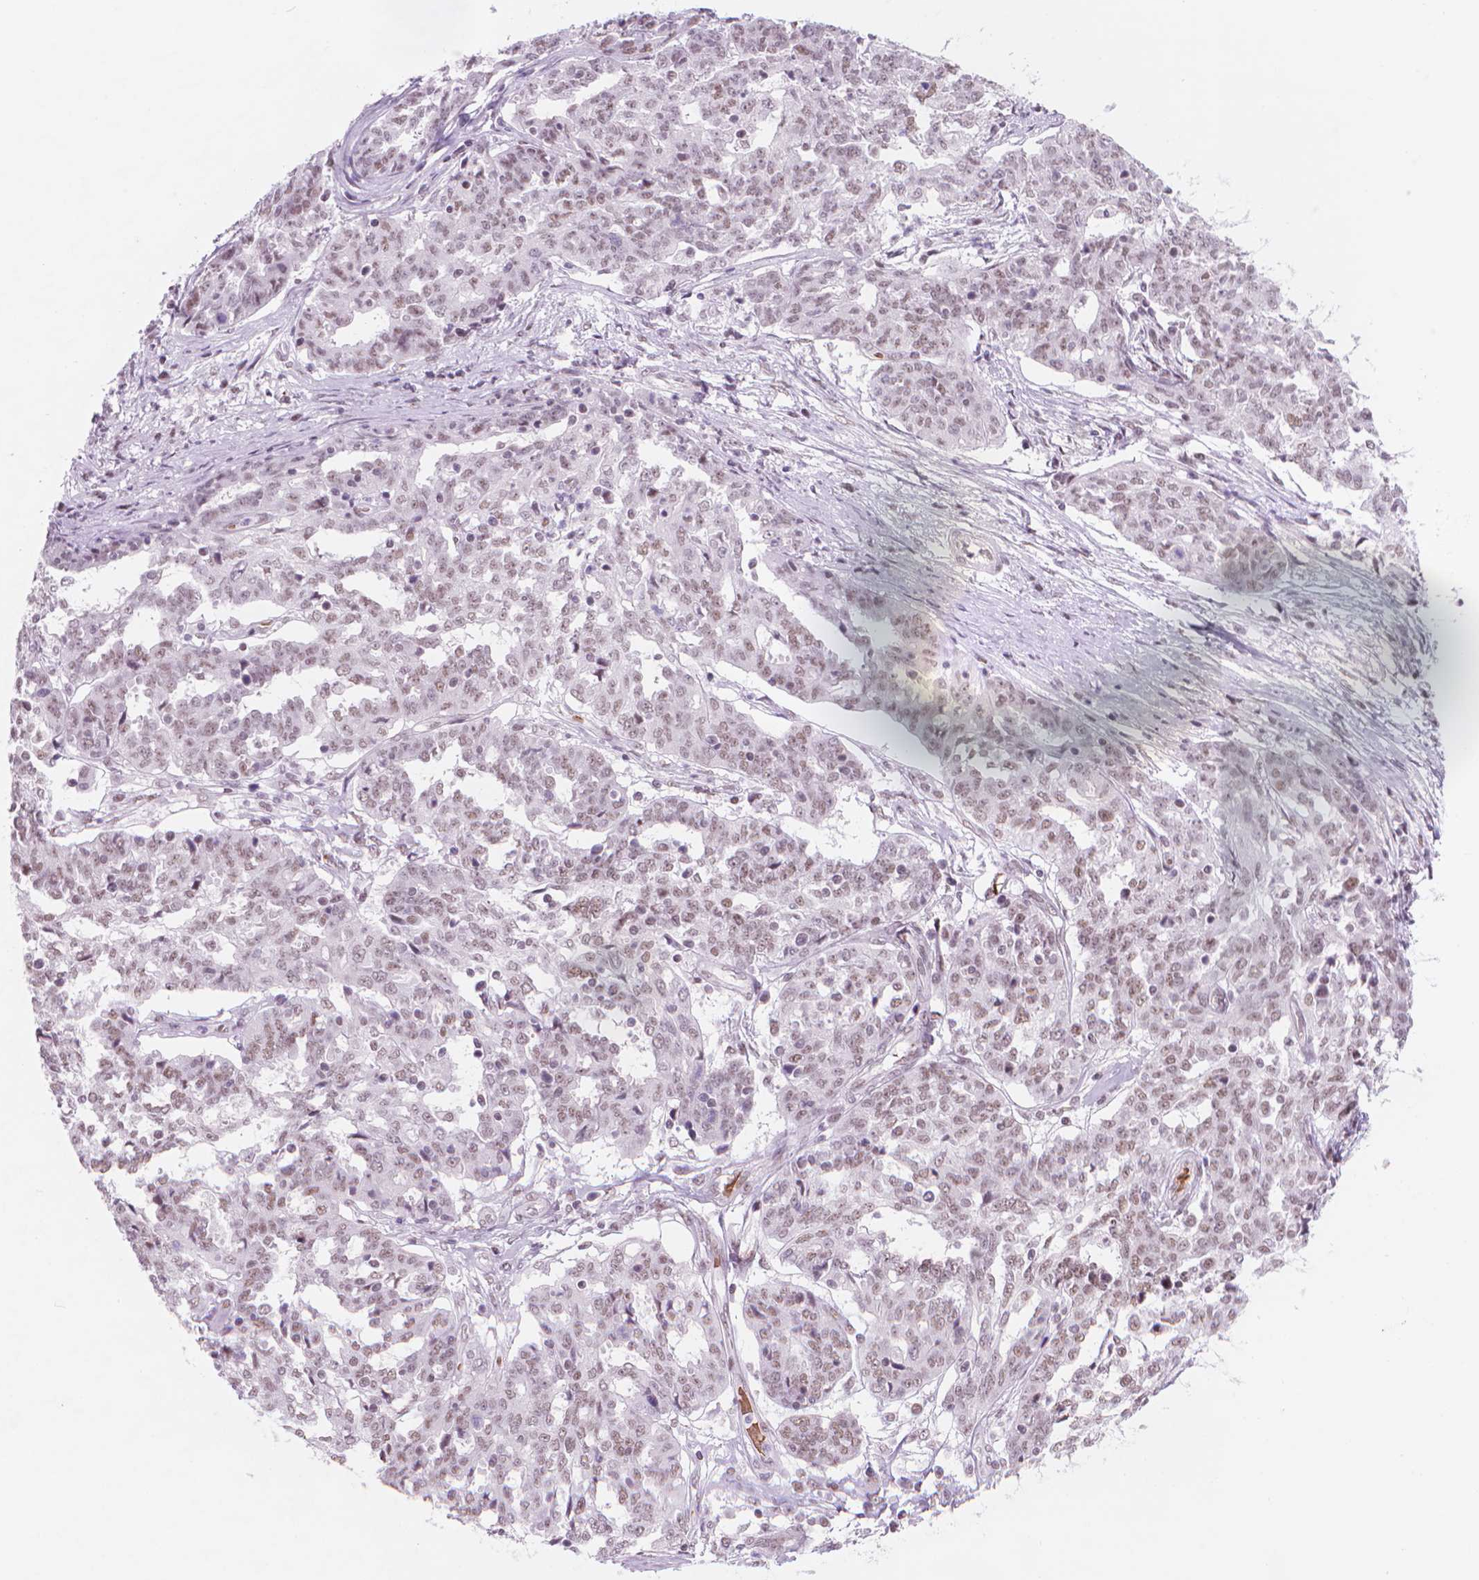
{"staining": {"intensity": "weak", "quantity": "25%-75%", "location": "nuclear"}, "tissue": "ovarian cancer", "cell_type": "Tumor cells", "image_type": "cancer", "snomed": [{"axis": "morphology", "description": "Cystadenocarcinoma, serous, NOS"}, {"axis": "topography", "description": "Ovary"}], "caption": "Tumor cells reveal weak nuclear staining in about 25%-75% of cells in ovarian serous cystadenocarcinoma. (IHC, brightfield microscopy, high magnification).", "gene": "POLR3D", "patient": {"sex": "female", "age": 67}}